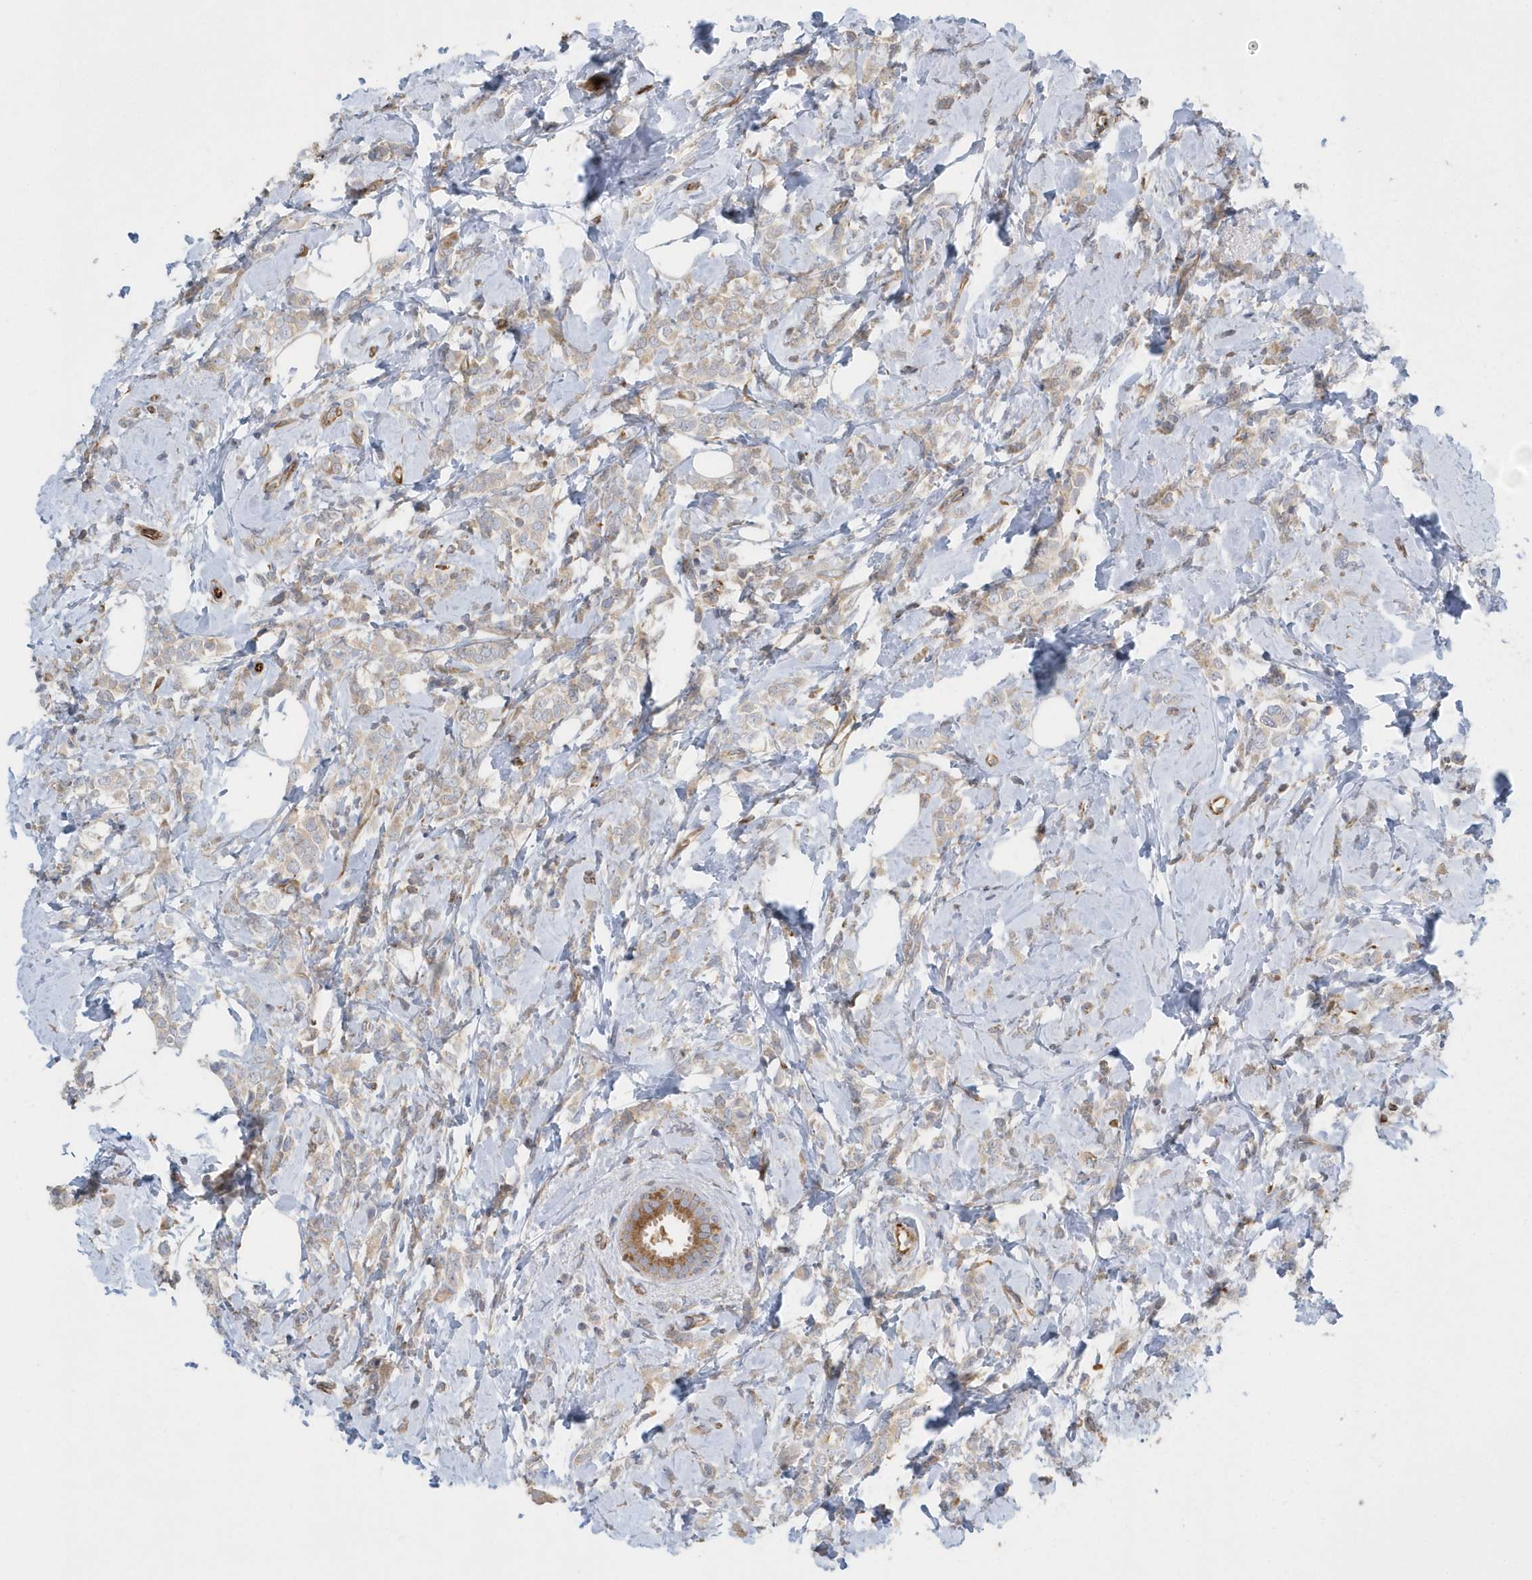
{"staining": {"intensity": "negative", "quantity": "none", "location": "none"}, "tissue": "breast cancer", "cell_type": "Tumor cells", "image_type": "cancer", "snomed": [{"axis": "morphology", "description": "Lobular carcinoma"}, {"axis": "topography", "description": "Breast"}], "caption": "Immunohistochemical staining of breast lobular carcinoma shows no significant positivity in tumor cells.", "gene": "RAB17", "patient": {"sex": "female", "age": 47}}